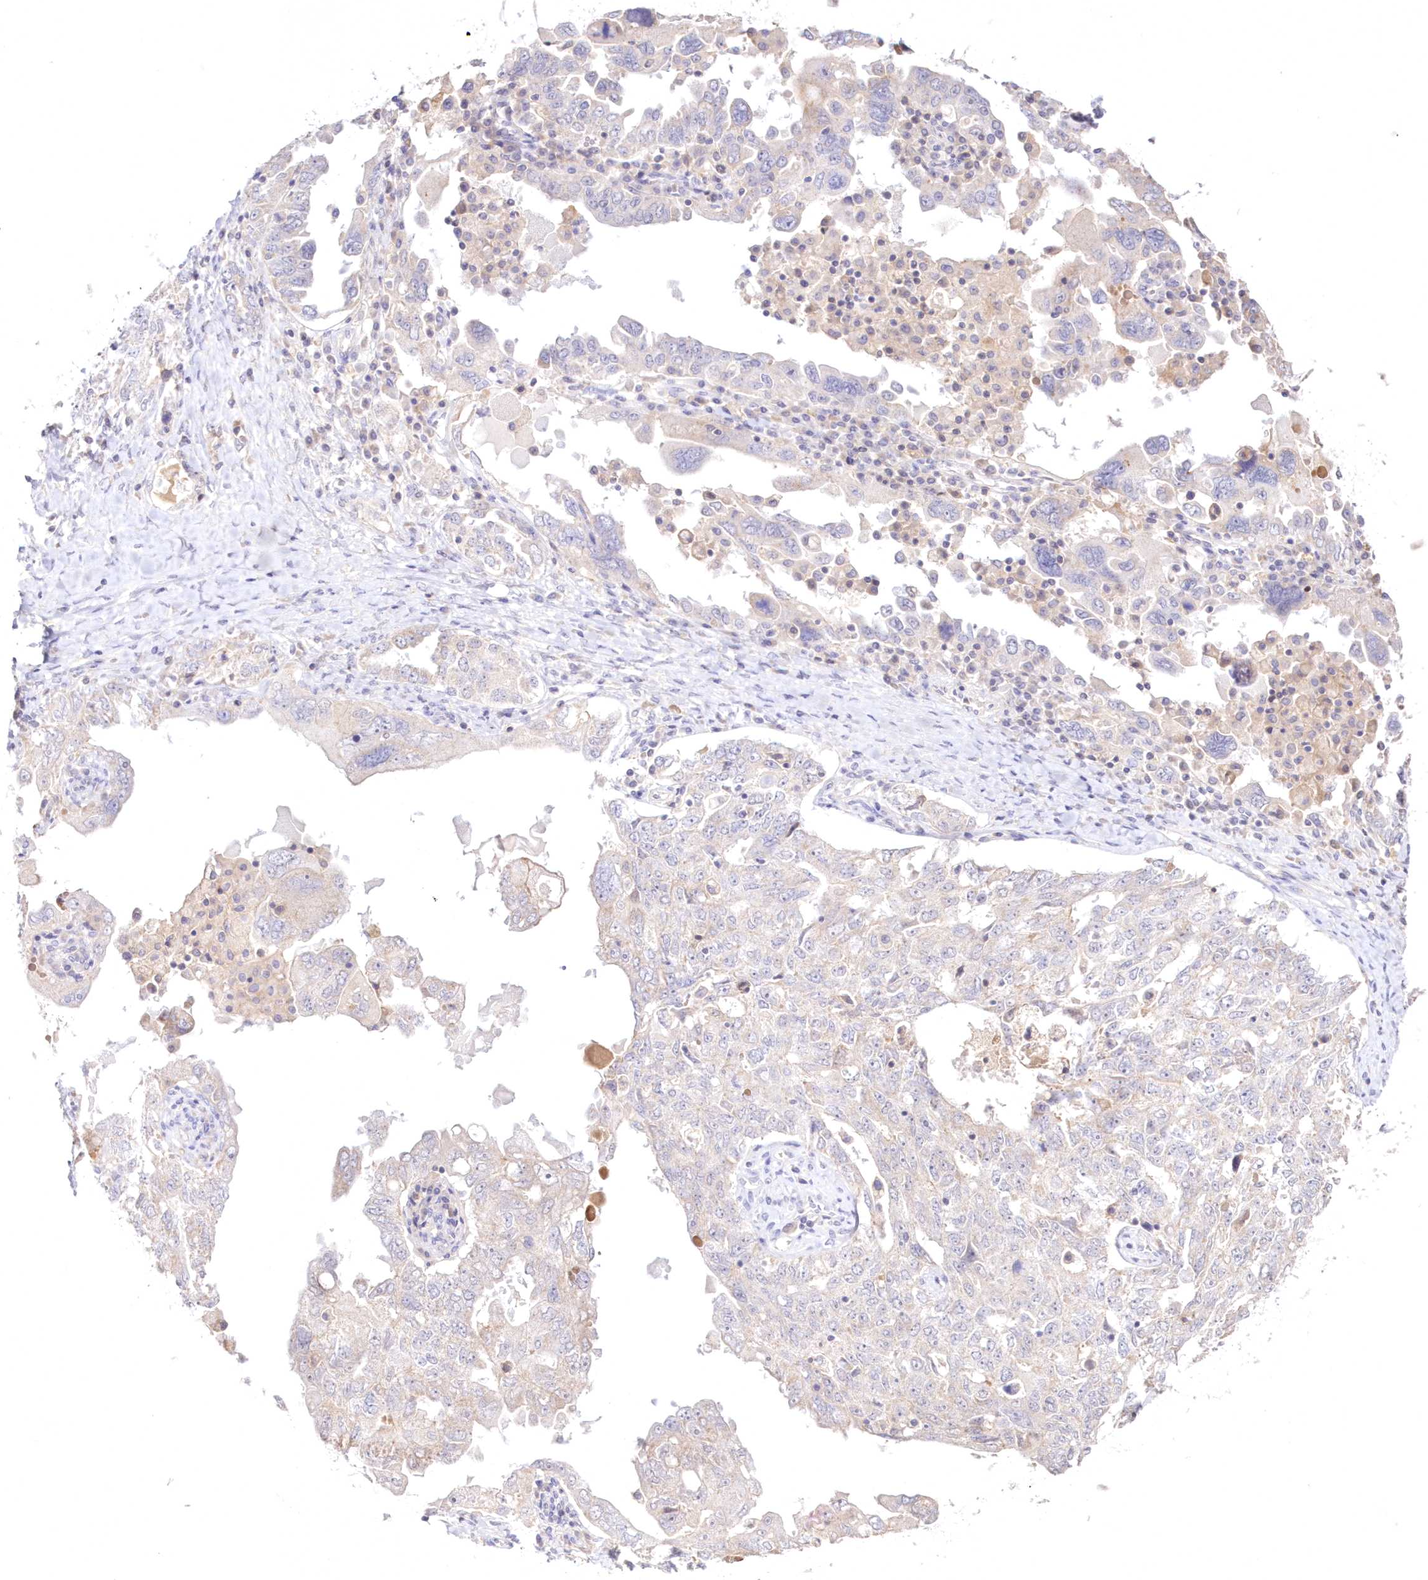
{"staining": {"intensity": "weak", "quantity": "<25%", "location": "cytoplasmic/membranous"}, "tissue": "ovarian cancer", "cell_type": "Tumor cells", "image_type": "cancer", "snomed": [{"axis": "morphology", "description": "Carcinoma, endometroid"}, {"axis": "topography", "description": "Ovary"}], "caption": "The IHC photomicrograph has no significant staining in tumor cells of ovarian cancer tissue. Brightfield microscopy of immunohistochemistry stained with DAB (3,3'-diaminobenzidine) (brown) and hematoxylin (blue), captured at high magnification.", "gene": "NEU4", "patient": {"sex": "female", "age": 62}}